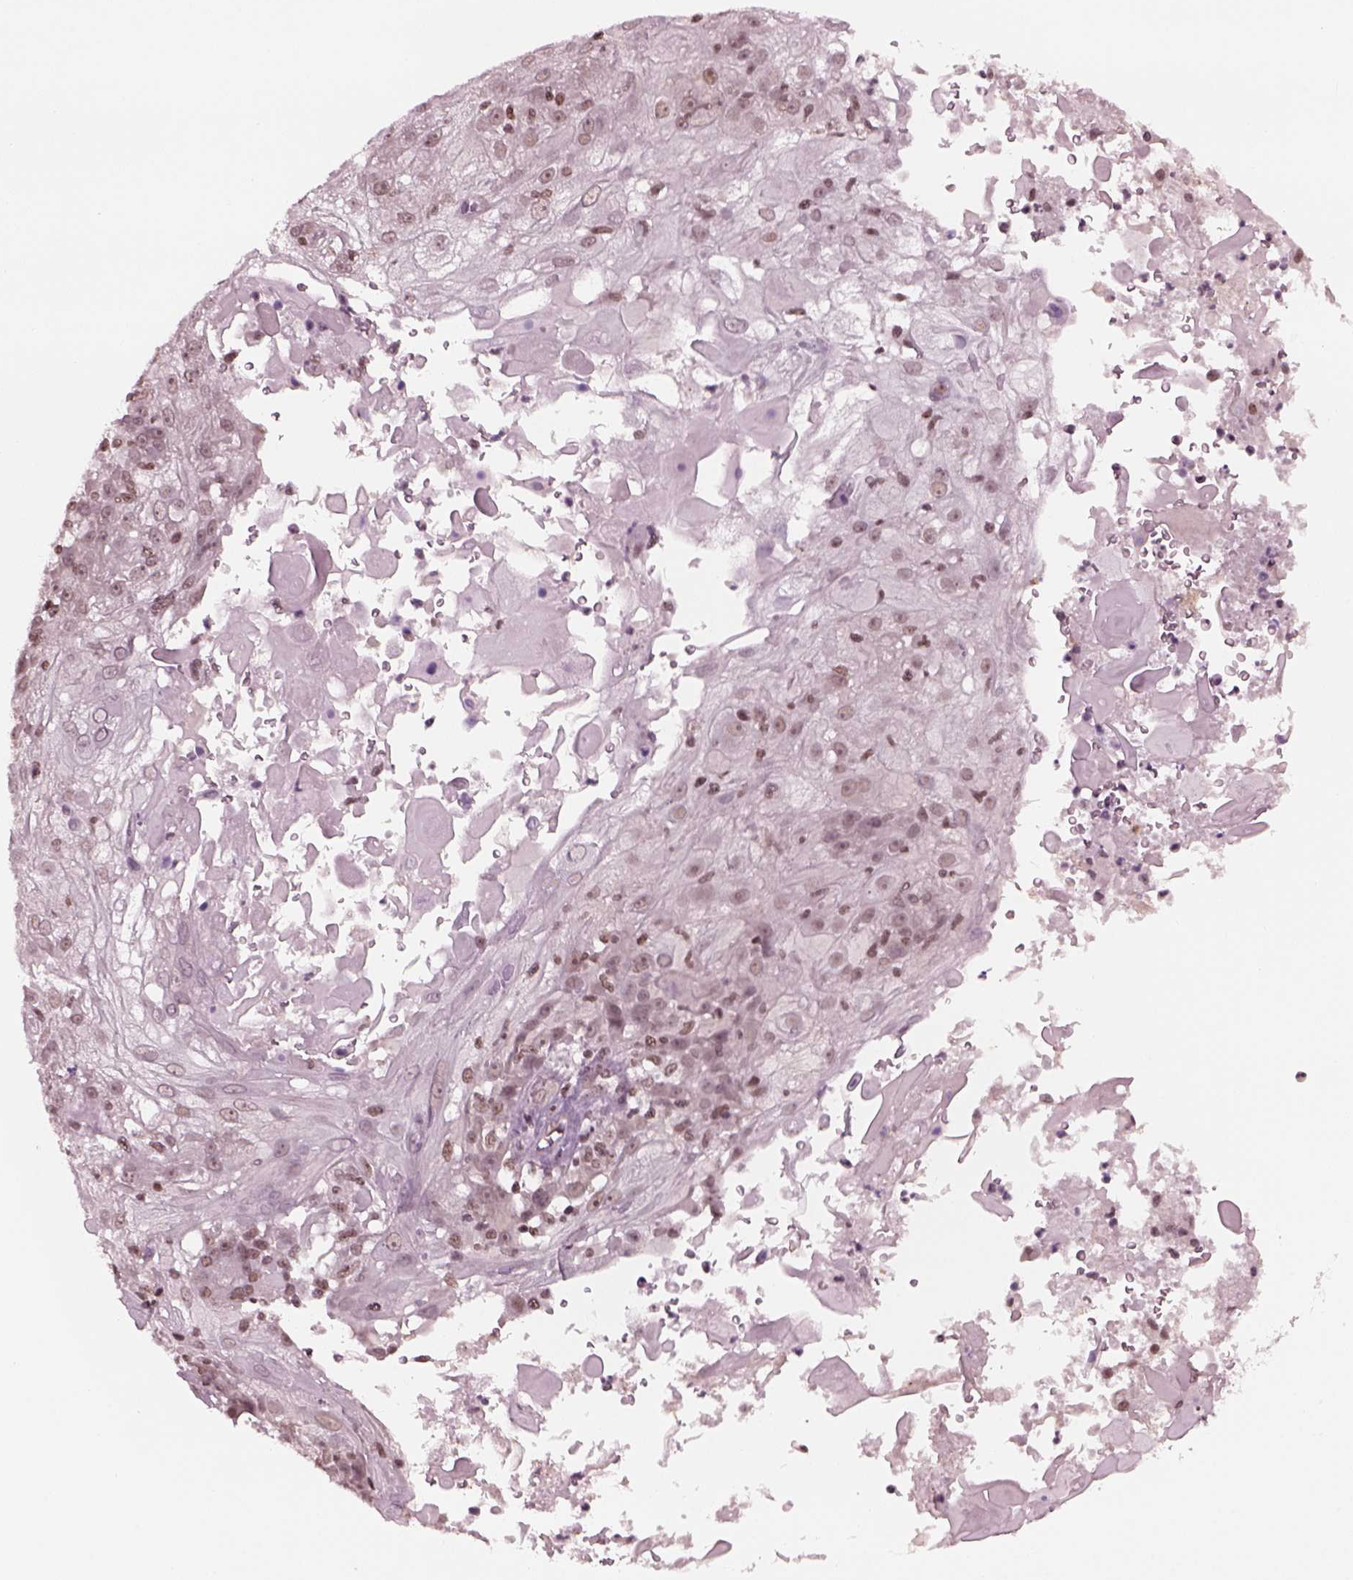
{"staining": {"intensity": "moderate", "quantity": "<25%", "location": "nuclear"}, "tissue": "skin cancer", "cell_type": "Tumor cells", "image_type": "cancer", "snomed": [{"axis": "morphology", "description": "Normal tissue, NOS"}, {"axis": "morphology", "description": "Squamous cell carcinoma, NOS"}, {"axis": "topography", "description": "Skin"}], "caption": "This image reveals immunohistochemistry (IHC) staining of squamous cell carcinoma (skin), with low moderate nuclear positivity in about <25% of tumor cells.", "gene": "RUVBL2", "patient": {"sex": "female", "age": 83}}